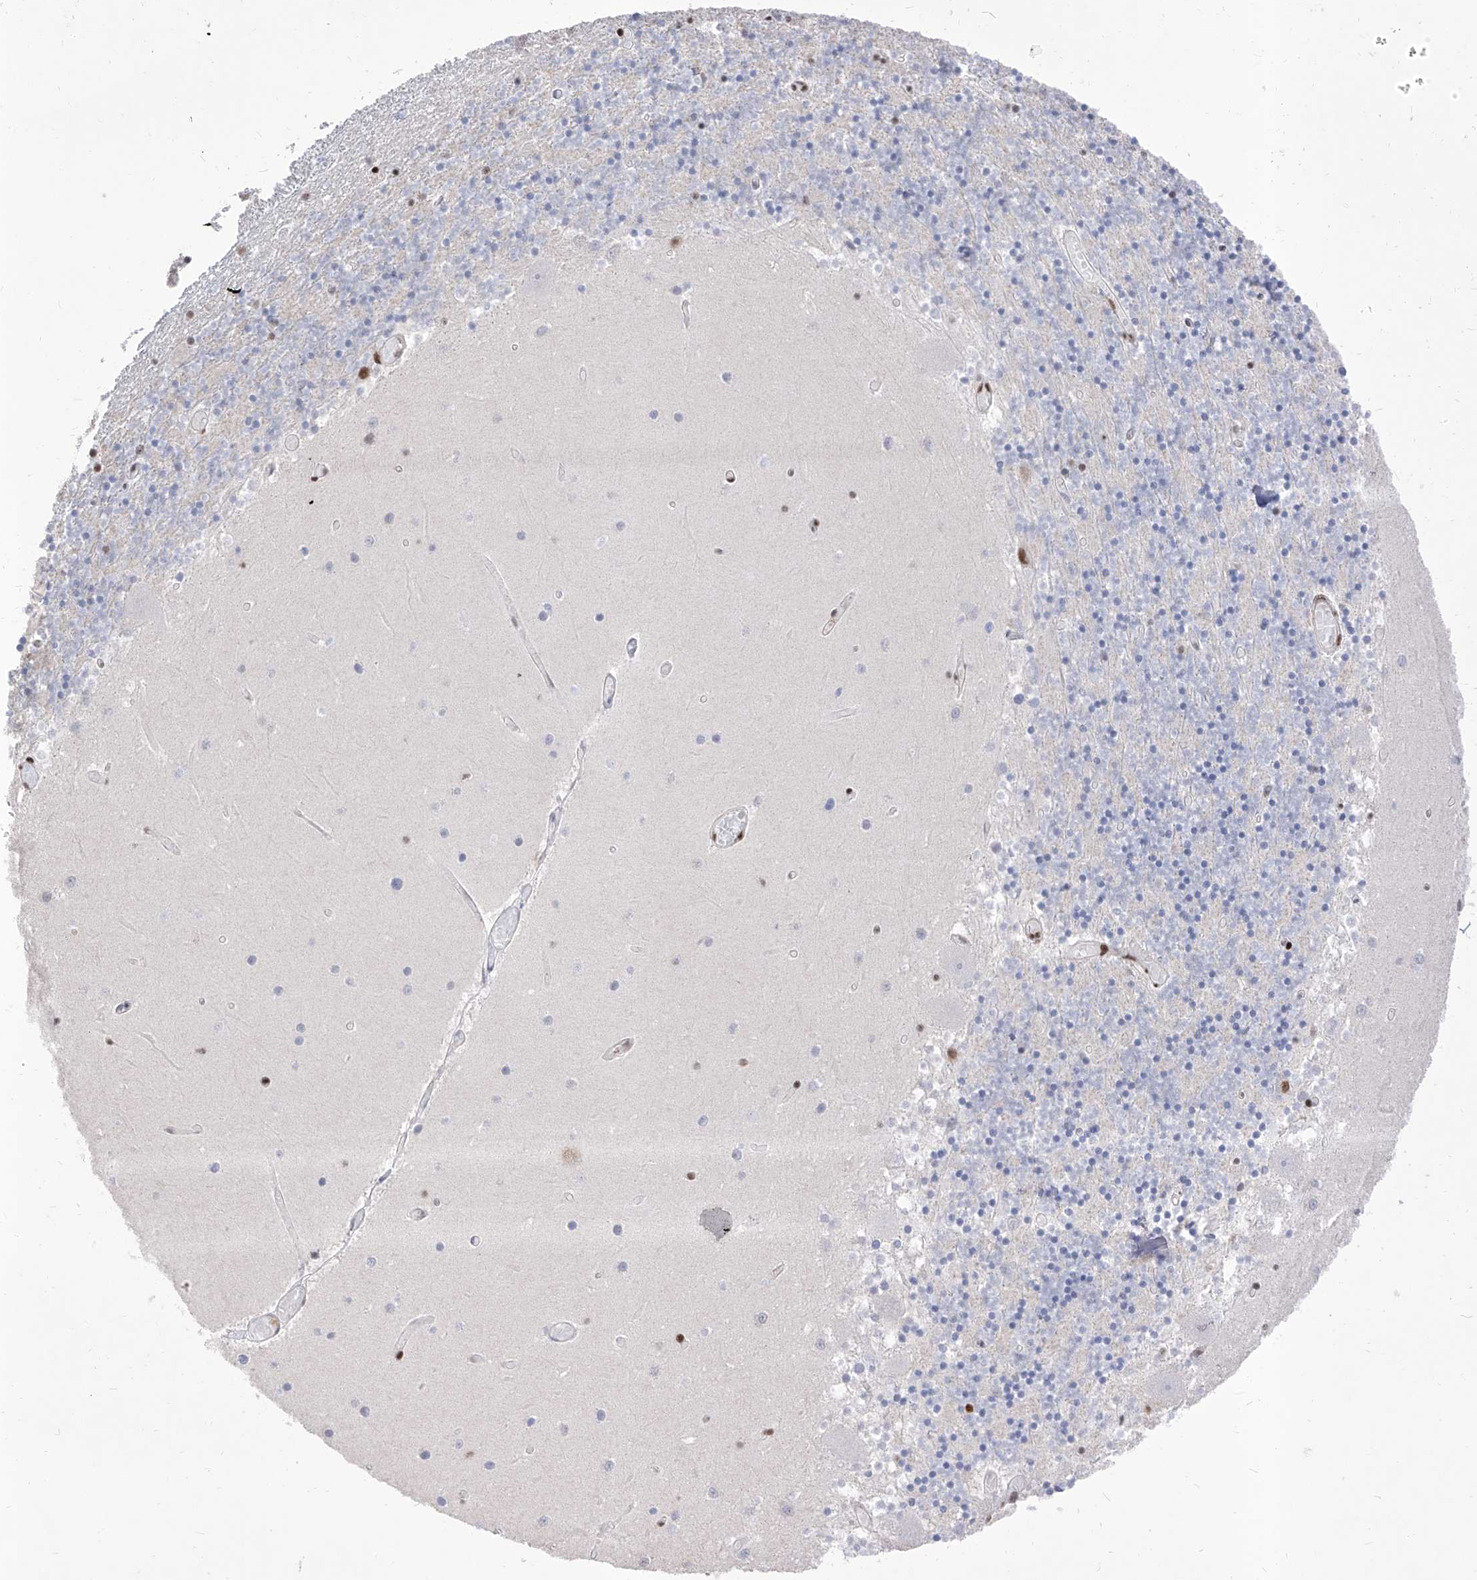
{"staining": {"intensity": "strong", "quantity": "25%-75%", "location": "nuclear"}, "tissue": "cerebellum", "cell_type": "Cells in granular layer", "image_type": "normal", "snomed": [{"axis": "morphology", "description": "Normal tissue, NOS"}, {"axis": "topography", "description": "Cerebellum"}], "caption": "Brown immunohistochemical staining in unremarkable human cerebellum displays strong nuclear expression in about 25%-75% of cells in granular layer.", "gene": "ATN1", "patient": {"sex": "female", "age": 28}}